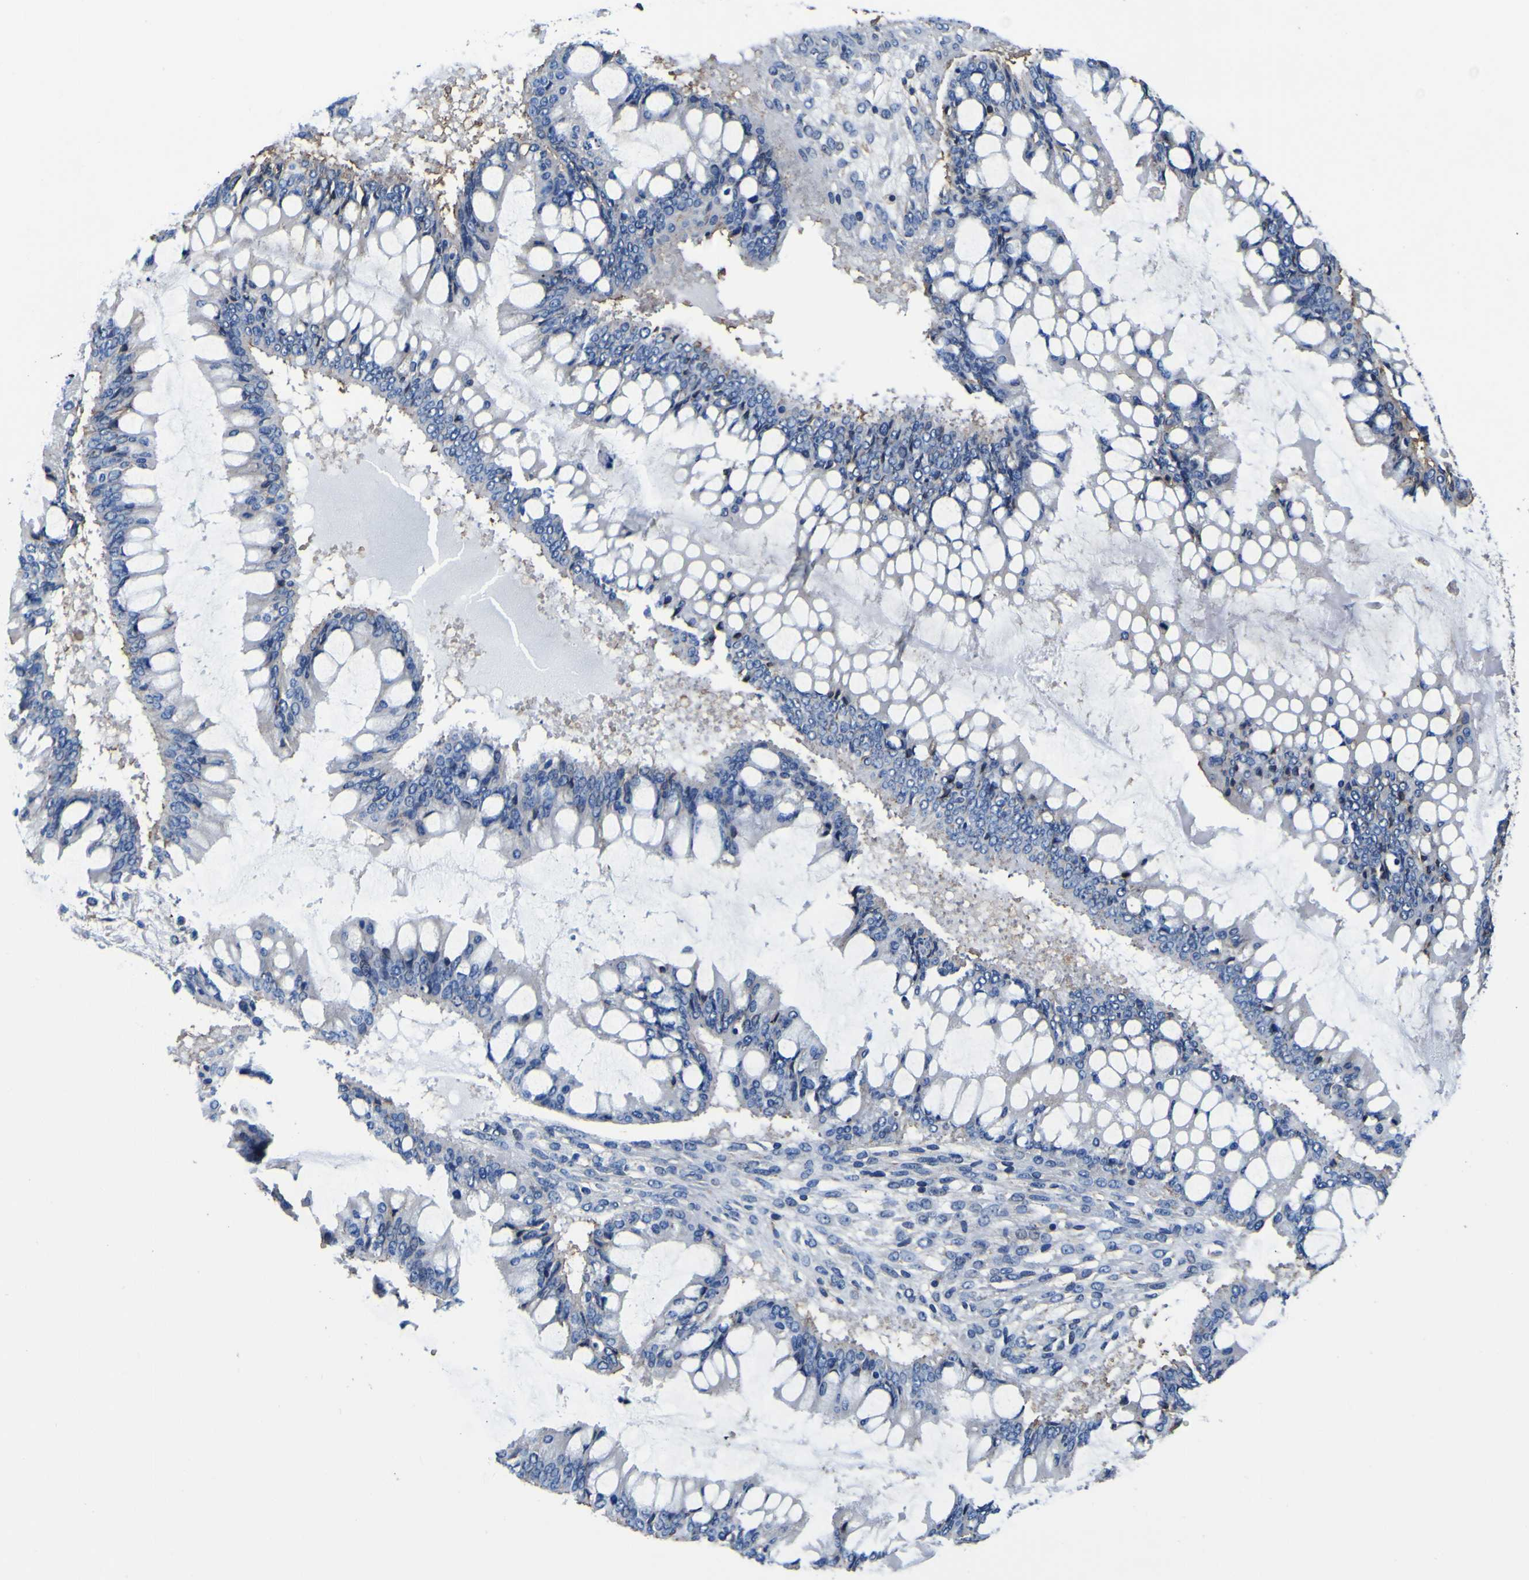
{"staining": {"intensity": "negative", "quantity": "none", "location": "none"}, "tissue": "ovarian cancer", "cell_type": "Tumor cells", "image_type": "cancer", "snomed": [{"axis": "morphology", "description": "Cystadenocarcinoma, mucinous, NOS"}, {"axis": "topography", "description": "Ovary"}], "caption": "Immunohistochemistry (IHC) histopathology image of neoplastic tissue: human mucinous cystadenocarcinoma (ovarian) stained with DAB exhibits no significant protein staining in tumor cells. (DAB (3,3'-diaminobenzidine) IHC with hematoxylin counter stain).", "gene": "PXDN", "patient": {"sex": "female", "age": 73}}